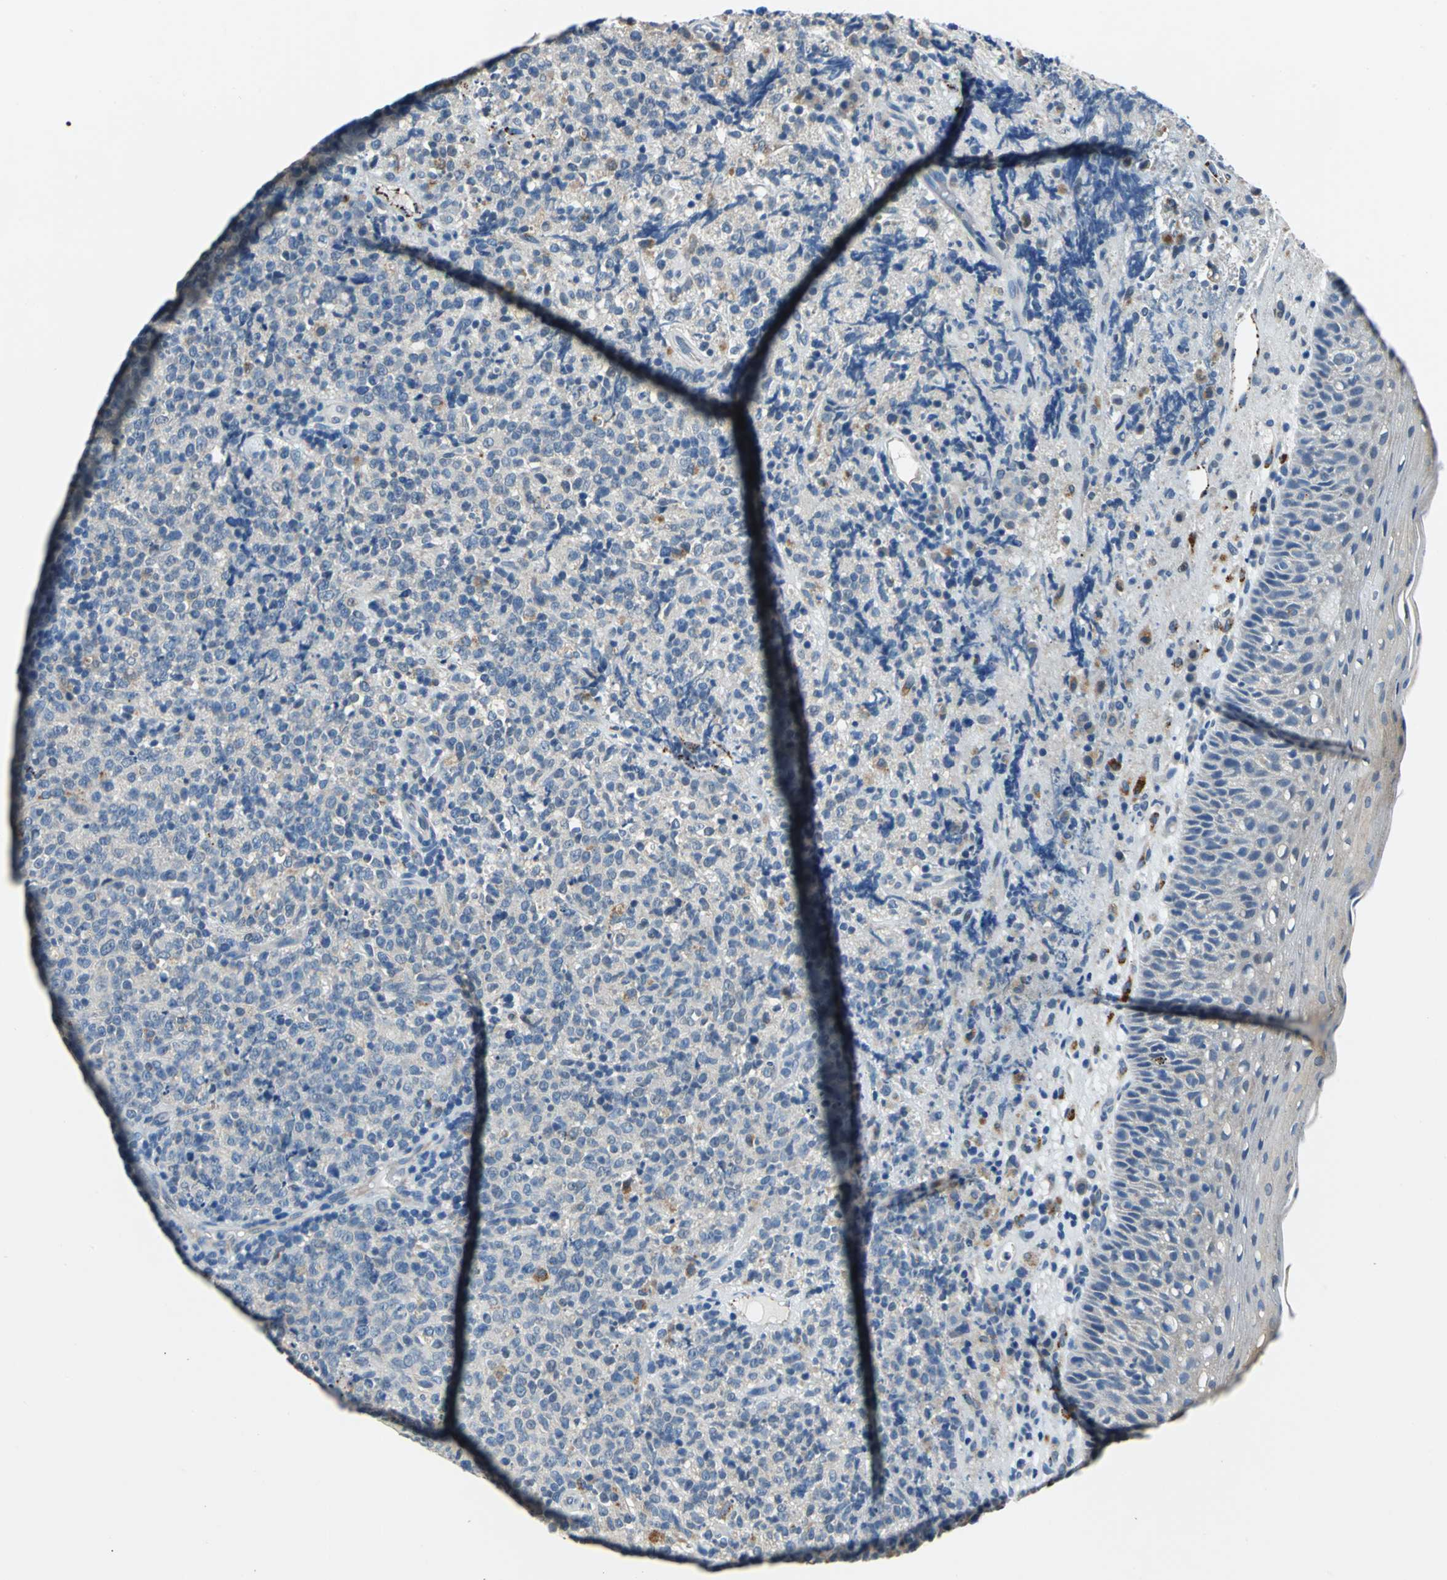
{"staining": {"intensity": "negative", "quantity": "none", "location": "none"}, "tissue": "lymphoma", "cell_type": "Tumor cells", "image_type": "cancer", "snomed": [{"axis": "morphology", "description": "Malignant lymphoma, non-Hodgkin's type, High grade"}, {"axis": "topography", "description": "Tonsil"}], "caption": "Tumor cells are negative for protein expression in human lymphoma.", "gene": "RASD2", "patient": {"sex": "female", "age": 36}}